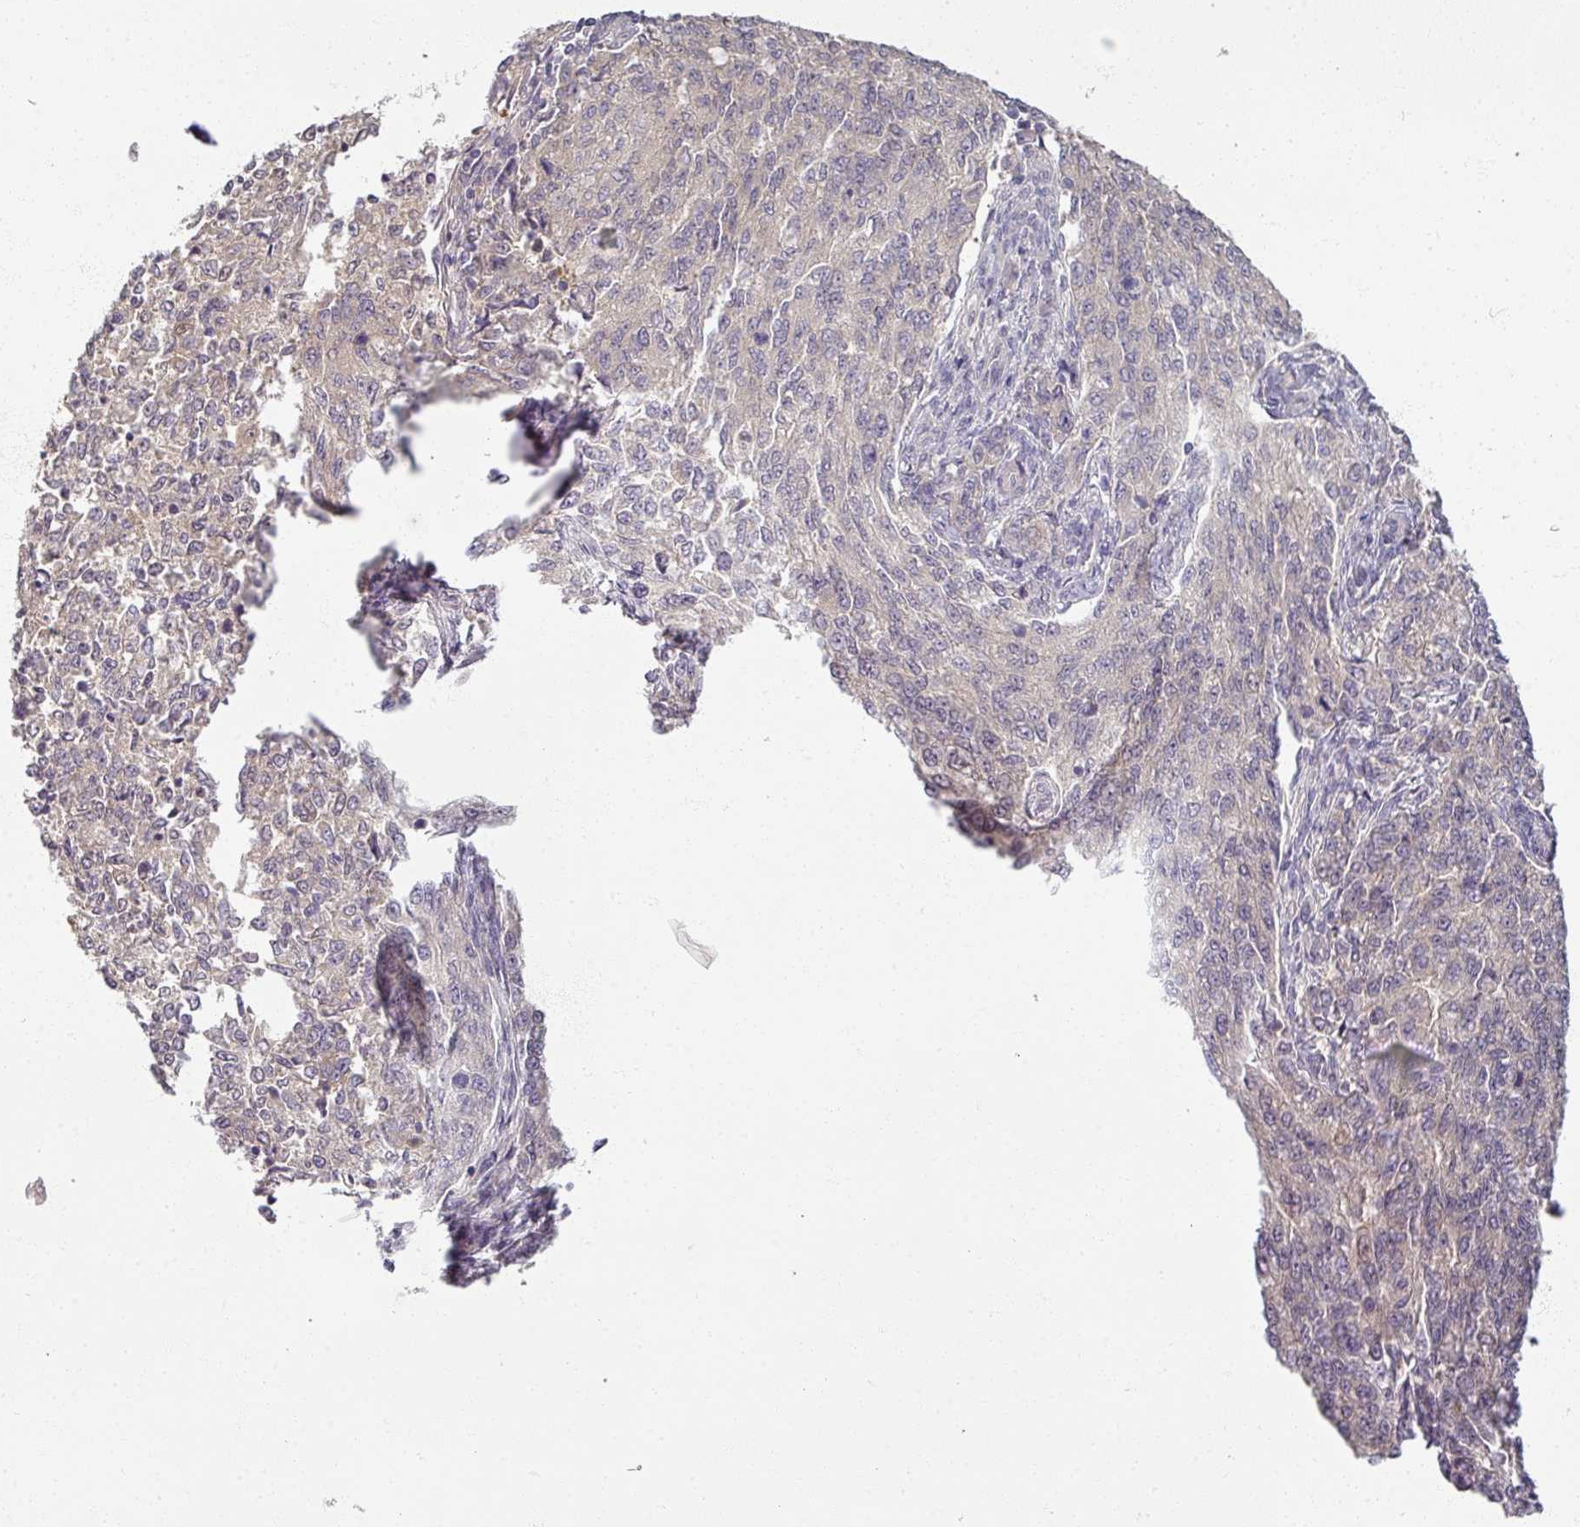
{"staining": {"intensity": "negative", "quantity": "none", "location": "none"}, "tissue": "endometrial cancer", "cell_type": "Tumor cells", "image_type": "cancer", "snomed": [{"axis": "morphology", "description": "Adenocarcinoma, NOS"}, {"axis": "topography", "description": "Endometrium"}], "caption": "IHC of endometrial adenocarcinoma demonstrates no staining in tumor cells. (Brightfield microscopy of DAB IHC at high magnification).", "gene": "MYMK", "patient": {"sex": "female", "age": 50}}